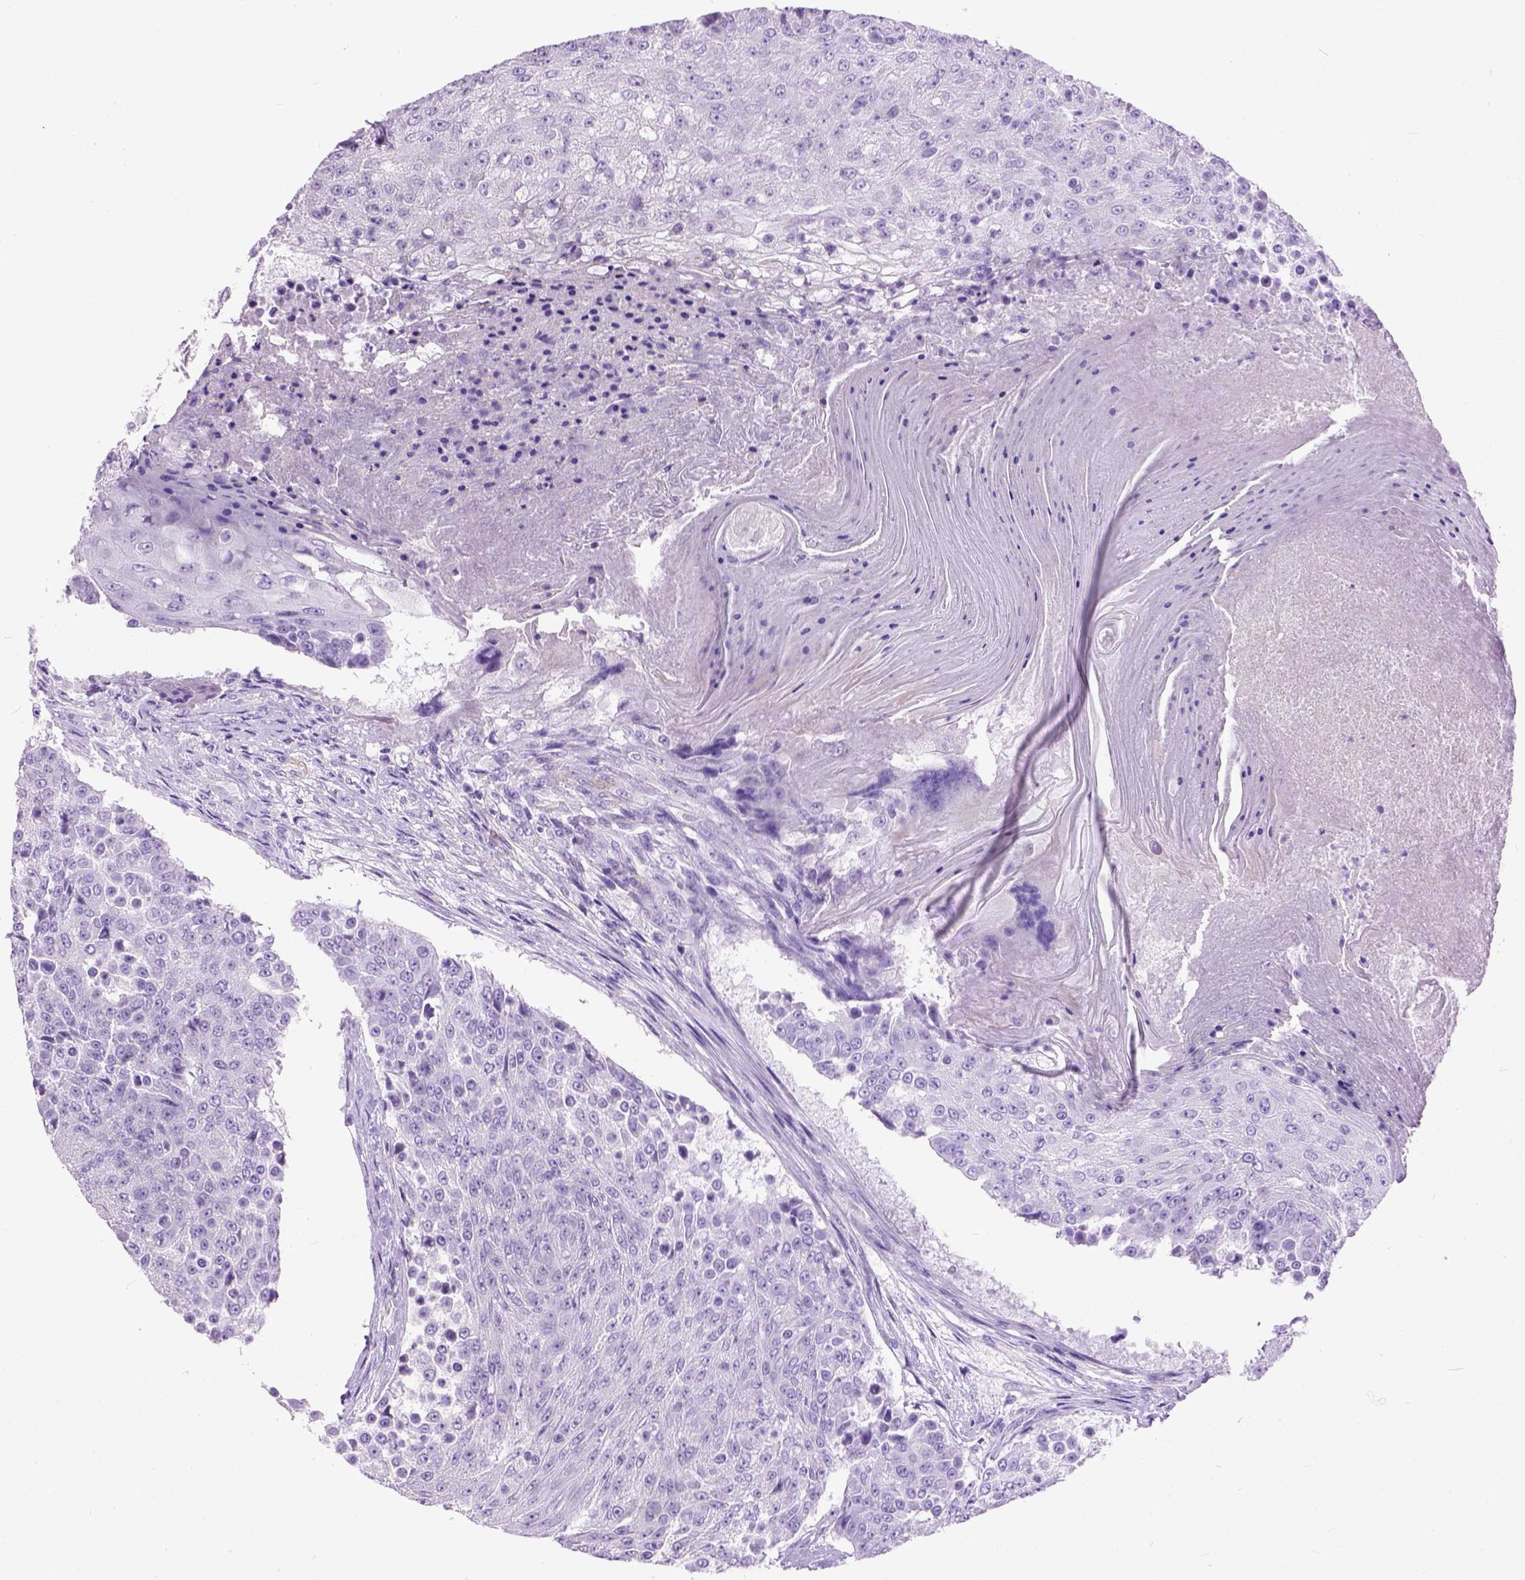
{"staining": {"intensity": "negative", "quantity": "none", "location": "none"}, "tissue": "urothelial cancer", "cell_type": "Tumor cells", "image_type": "cancer", "snomed": [{"axis": "morphology", "description": "Urothelial carcinoma, High grade"}, {"axis": "topography", "description": "Urinary bladder"}], "caption": "An immunohistochemistry (IHC) micrograph of urothelial cancer is shown. There is no staining in tumor cells of urothelial cancer.", "gene": "MAPT", "patient": {"sex": "female", "age": 63}}